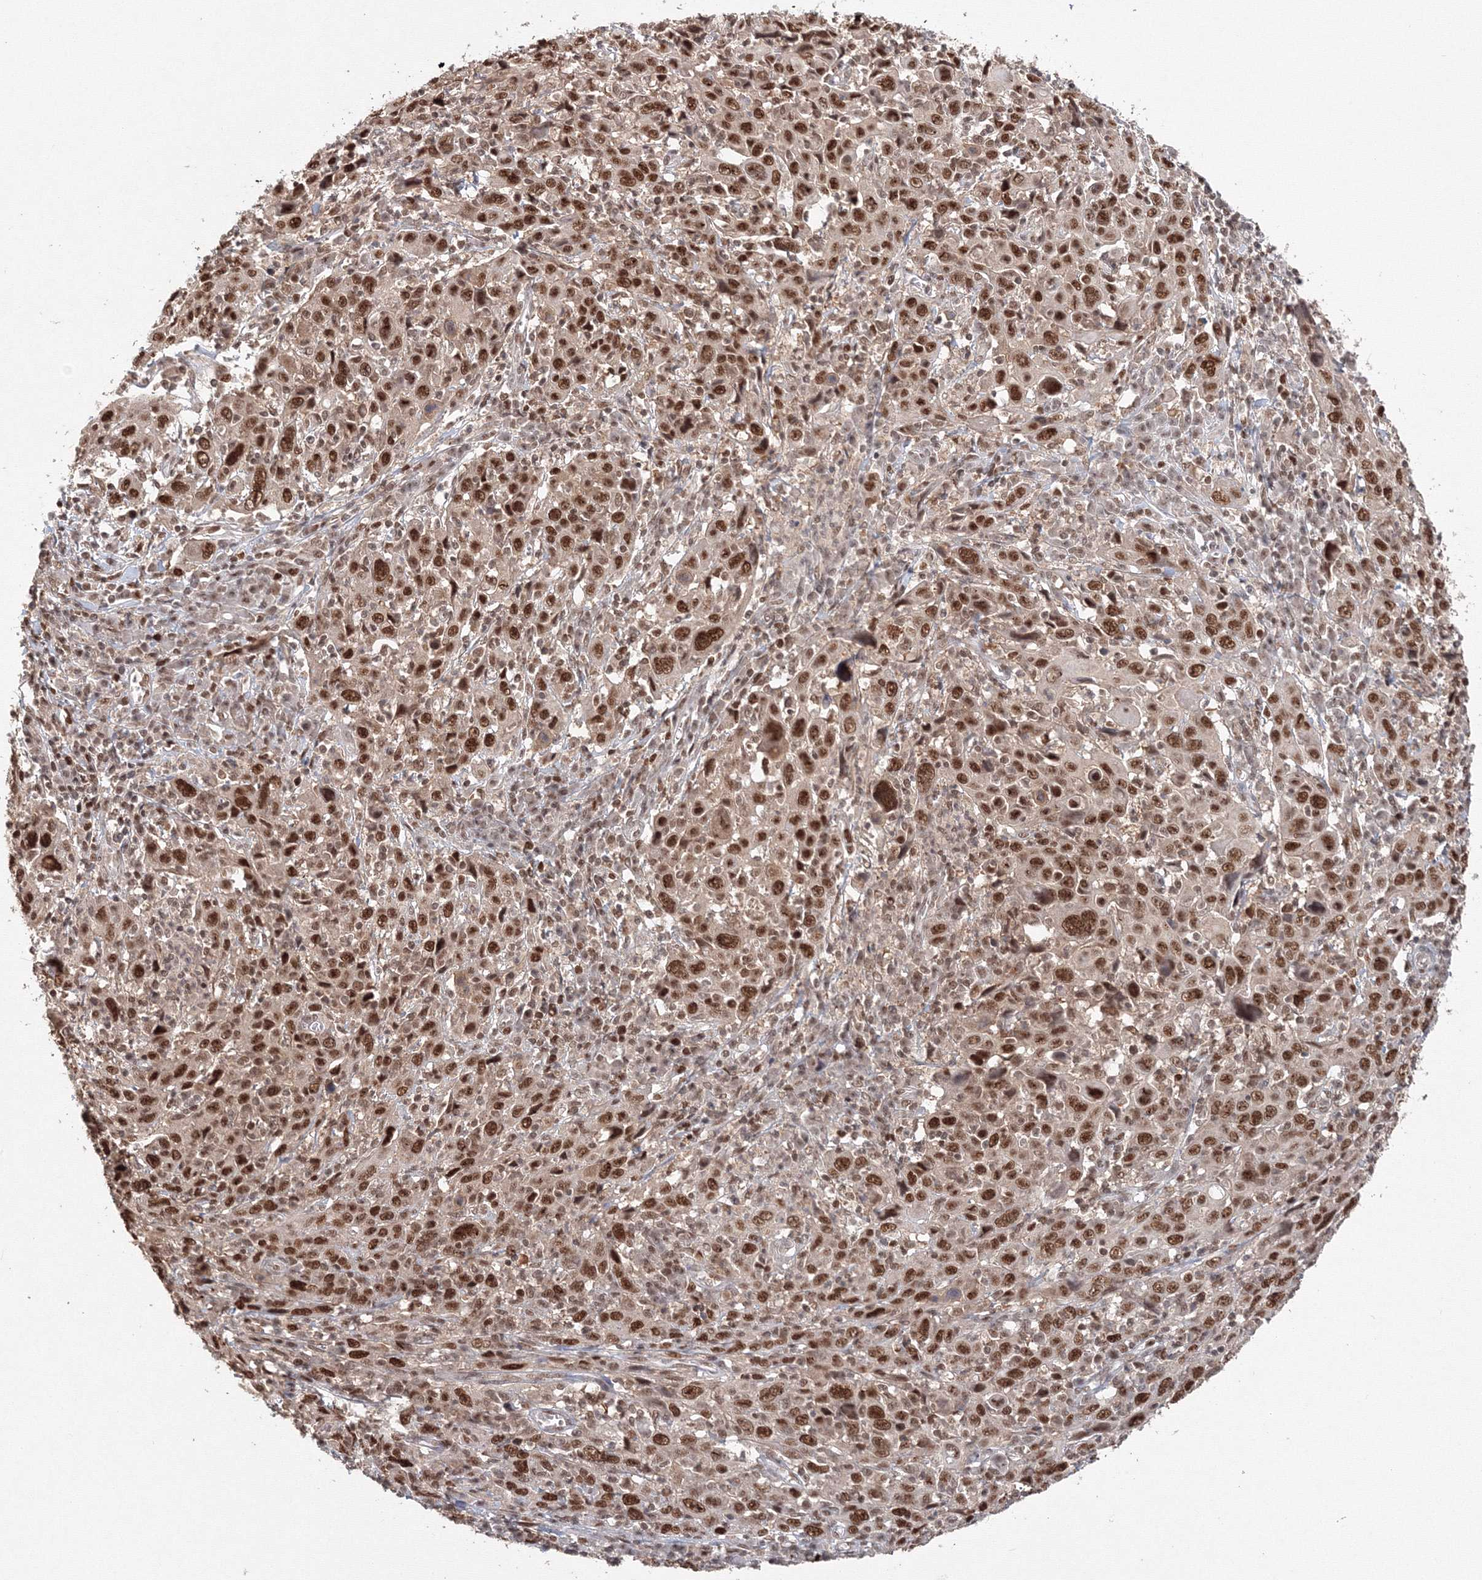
{"staining": {"intensity": "strong", "quantity": ">75%", "location": "nuclear"}, "tissue": "cervical cancer", "cell_type": "Tumor cells", "image_type": "cancer", "snomed": [{"axis": "morphology", "description": "Squamous cell carcinoma, NOS"}, {"axis": "topography", "description": "Cervix"}], "caption": "Immunohistochemical staining of cervical cancer (squamous cell carcinoma) demonstrates strong nuclear protein expression in about >75% of tumor cells.", "gene": "IWS1", "patient": {"sex": "female", "age": 46}}